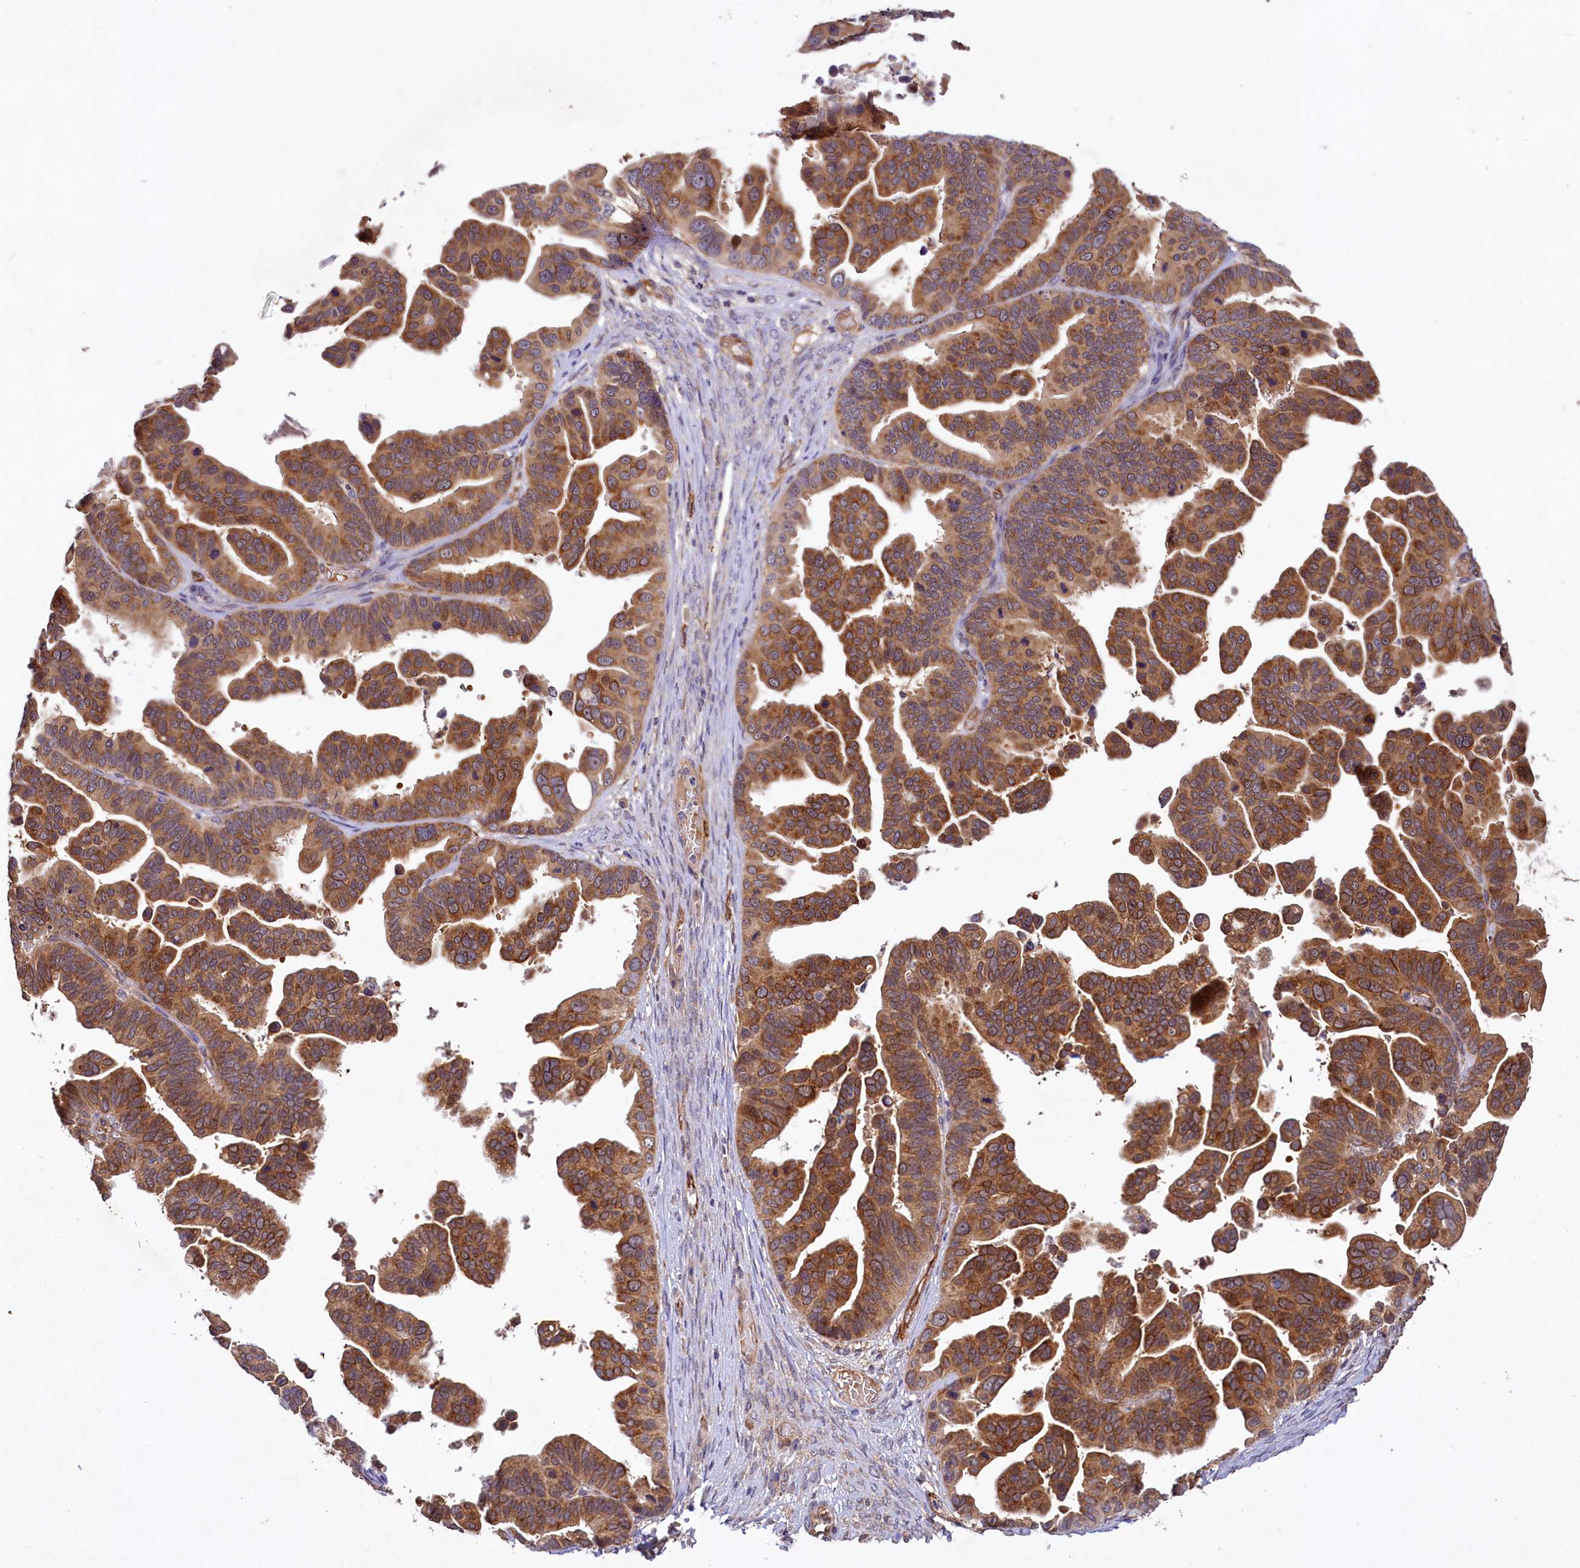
{"staining": {"intensity": "moderate", "quantity": ">75%", "location": "cytoplasmic/membranous"}, "tissue": "ovarian cancer", "cell_type": "Tumor cells", "image_type": "cancer", "snomed": [{"axis": "morphology", "description": "Cystadenocarcinoma, serous, NOS"}, {"axis": "topography", "description": "Ovary"}], "caption": "Immunohistochemical staining of human ovarian cancer exhibits medium levels of moderate cytoplasmic/membranous protein staining in about >75% of tumor cells.", "gene": "PKN2", "patient": {"sex": "female", "age": 56}}